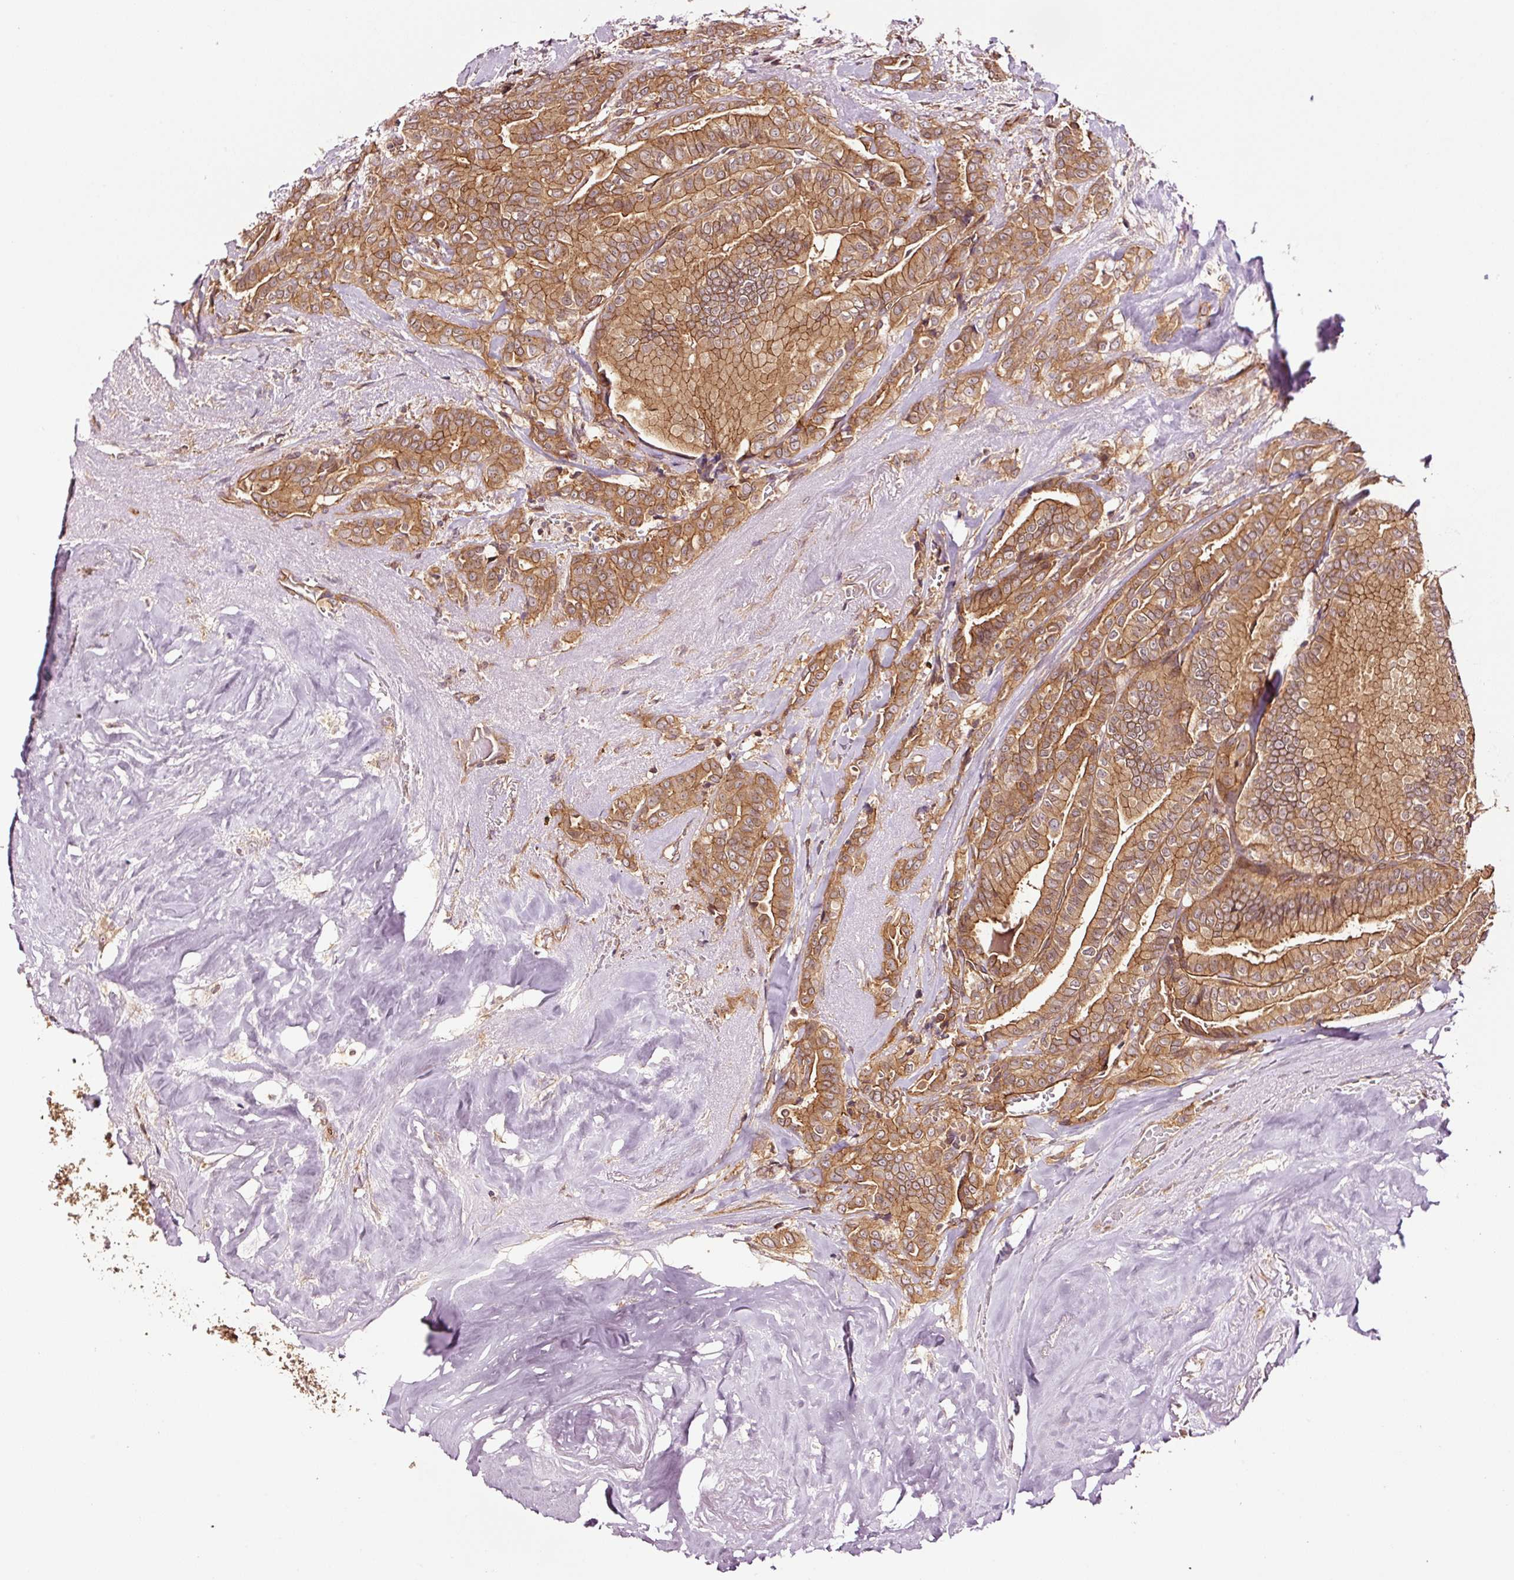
{"staining": {"intensity": "moderate", "quantity": ">75%", "location": "cytoplasmic/membranous"}, "tissue": "thyroid cancer", "cell_type": "Tumor cells", "image_type": "cancer", "snomed": [{"axis": "morphology", "description": "Papillary adenocarcinoma, NOS"}, {"axis": "topography", "description": "Thyroid gland"}], "caption": "DAB (3,3'-diaminobenzidine) immunohistochemical staining of thyroid cancer (papillary adenocarcinoma) exhibits moderate cytoplasmic/membranous protein staining in approximately >75% of tumor cells.", "gene": "METAP1", "patient": {"sex": "male", "age": 61}}